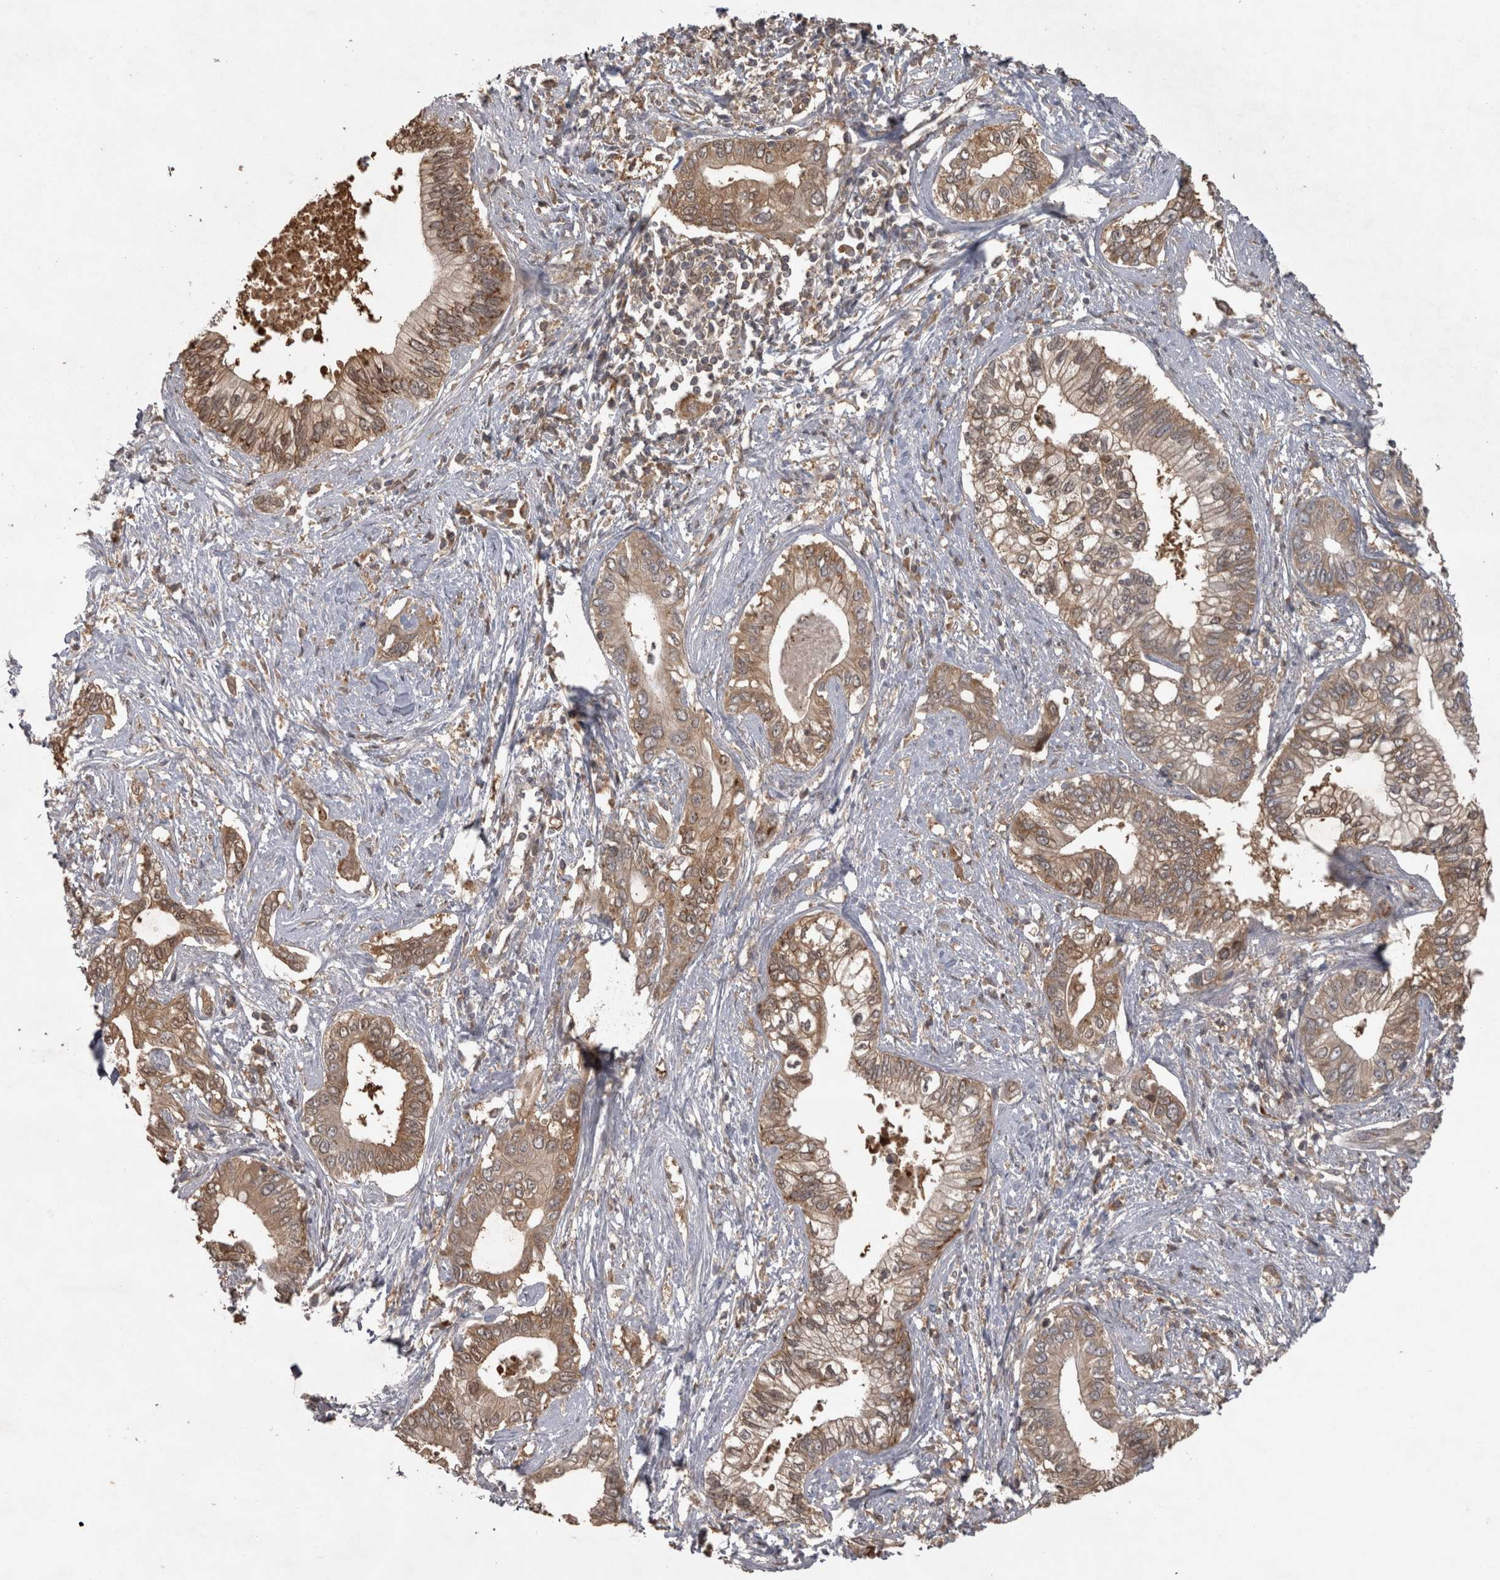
{"staining": {"intensity": "moderate", "quantity": ">75%", "location": "cytoplasmic/membranous"}, "tissue": "pancreatic cancer", "cell_type": "Tumor cells", "image_type": "cancer", "snomed": [{"axis": "morphology", "description": "Normal tissue, NOS"}, {"axis": "morphology", "description": "Adenocarcinoma, NOS"}, {"axis": "topography", "description": "Pancreas"}, {"axis": "topography", "description": "Peripheral nerve tissue"}], "caption": "Tumor cells reveal medium levels of moderate cytoplasmic/membranous staining in approximately >75% of cells in pancreatic cancer (adenocarcinoma).", "gene": "MICU3", "patient": {"sex": "male", "age": 59}}